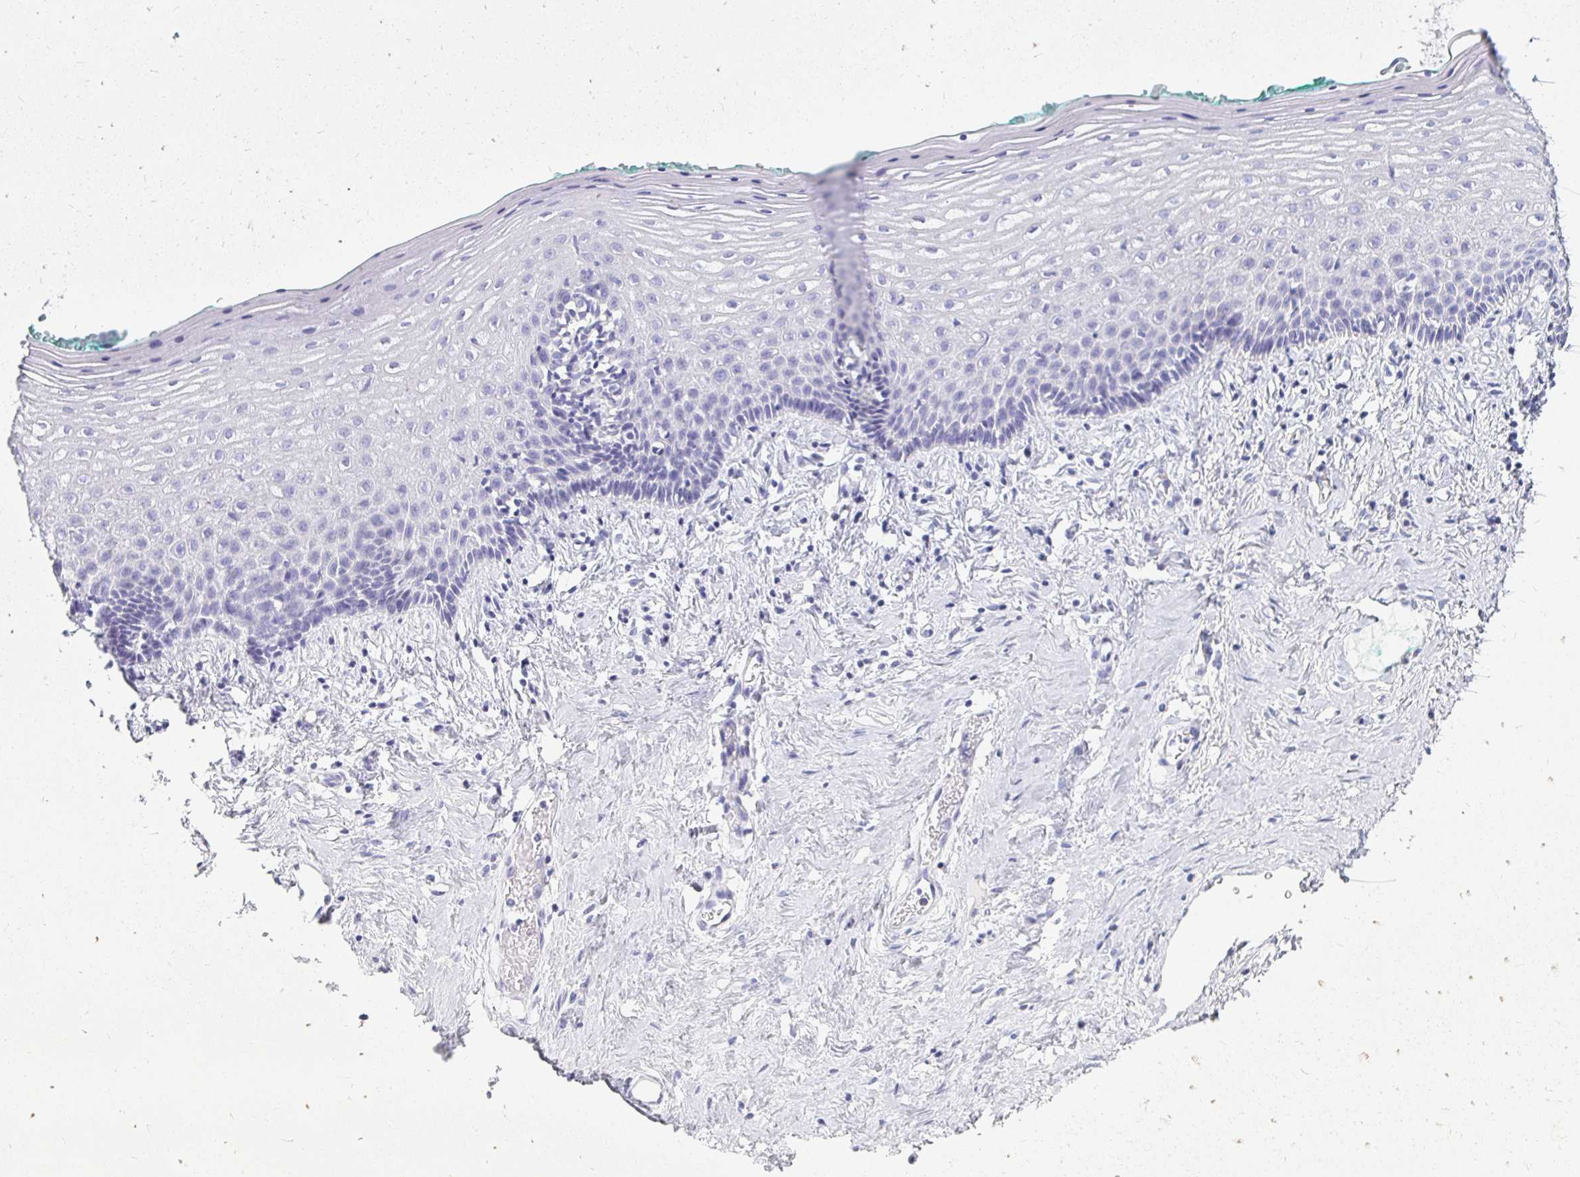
{"staining": {"intensity": "negative", "quantity": "none", "location": "none"}, "tissue": "vagina", "cell_type": "Squamous epithelial cells", "image_type": "normal", "snomed": [{"axis": "morphology", "description": "Normal tissue, NOS"}, {"axis": "topography", "description": "Vagina"}], "caption": "The photomicrograph shows no staining of squamous epithelial cells in unremarkable vagina. Nuclei are stained in blue.", "gene": "PEG10", "patient": {"sex": "female", "age": 42}}